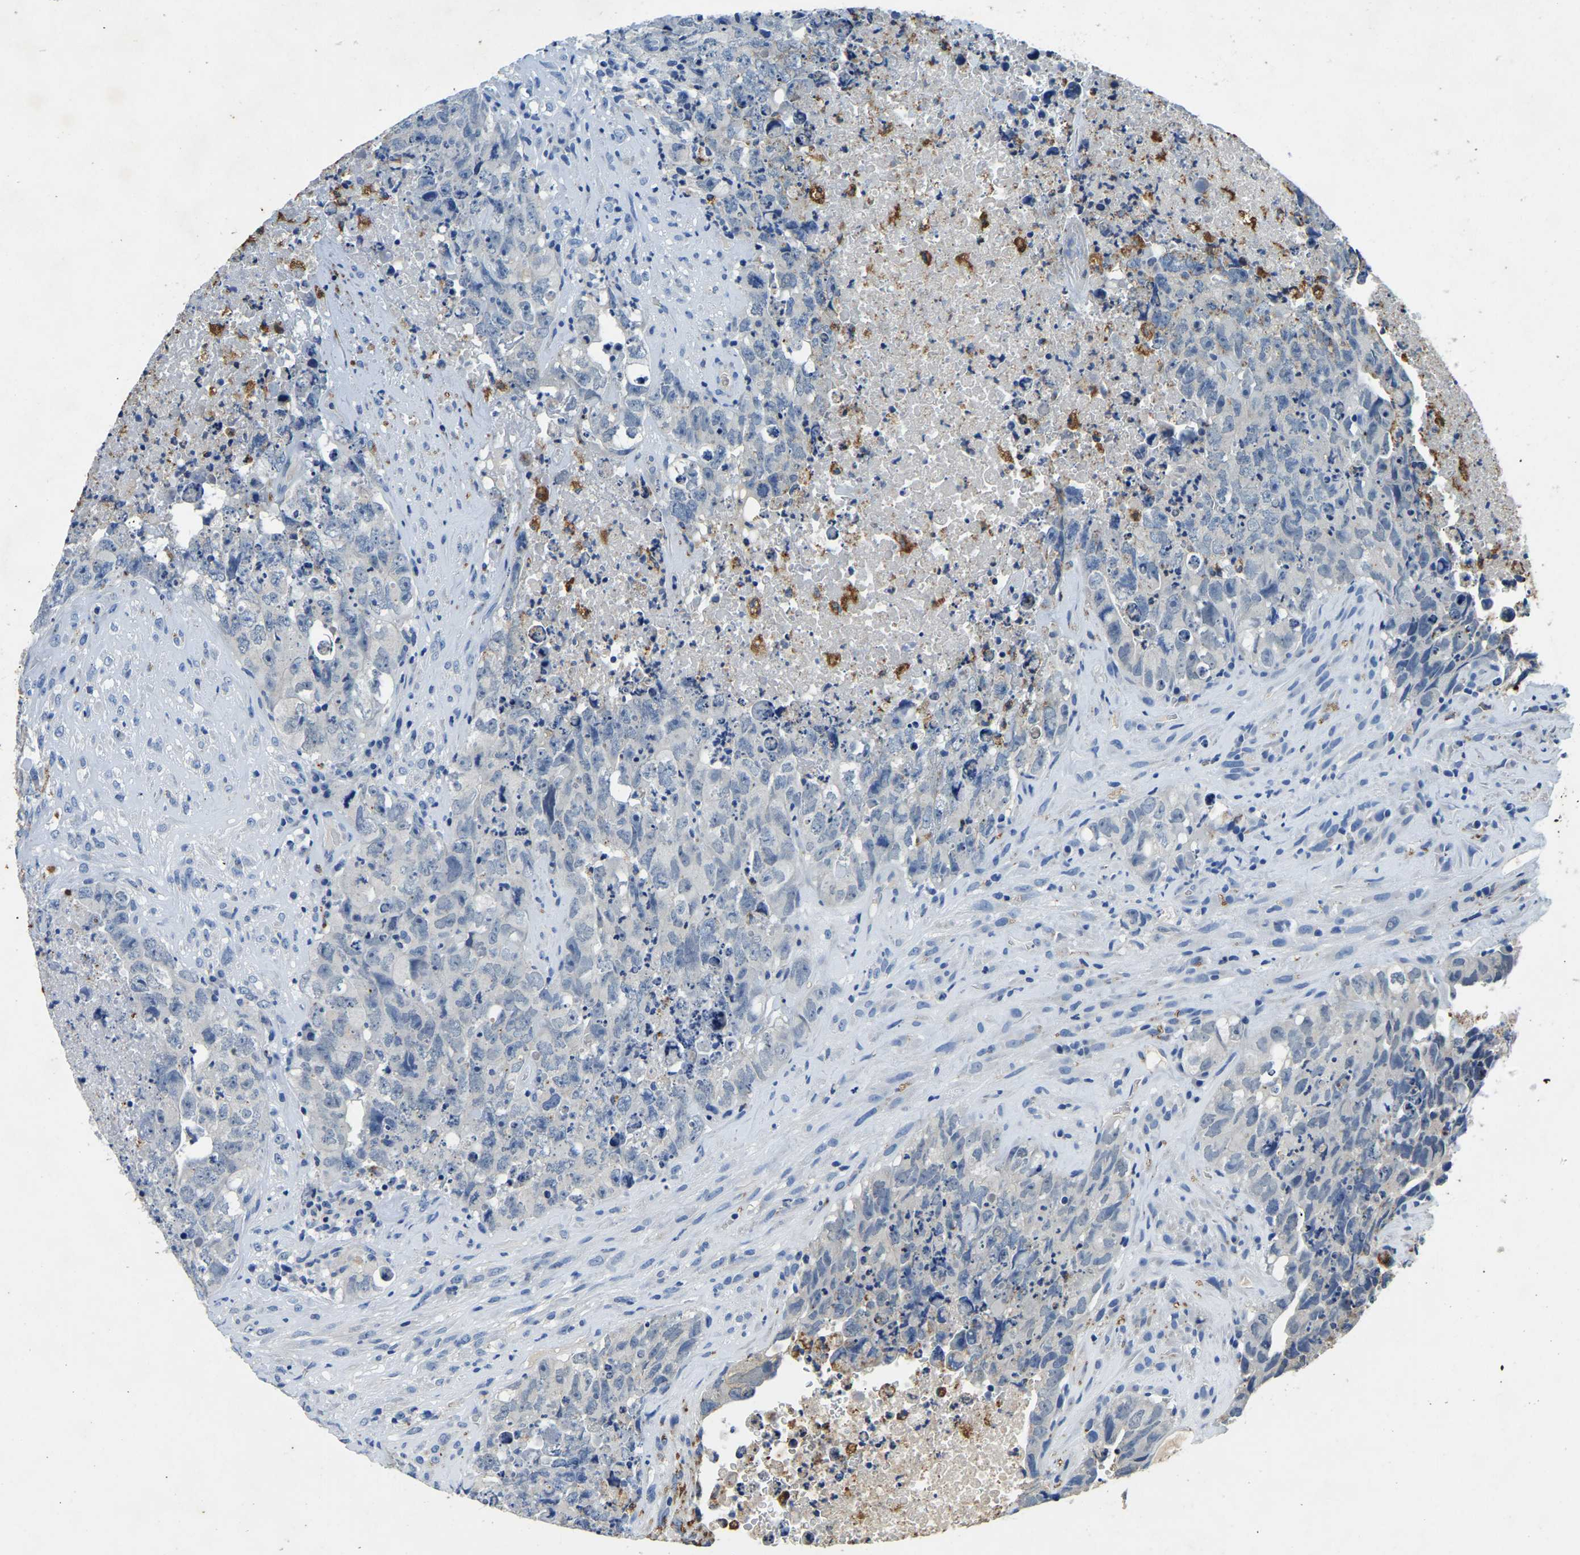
{"staining": {"intensity": "negative", "quantity": "none", "location": "none"}, "tissue": "testis cancer", "cell_type": "Tumor cells", "image_type": "cancer", "snomed": [{"axis": "morphology", "description": "Carcinoma, Embryonal, NOS"}, {"axis": "topography", "description": "Testis"}], "caption": "Immunohistochemistry image of neoplastic tissue: testis cancer (embryonal carcinoma) stained with DAB exhibits no significant protein expression in tumor cells.", "gene": "UBN2", "patient": {"sex": "male", "age": 32}}